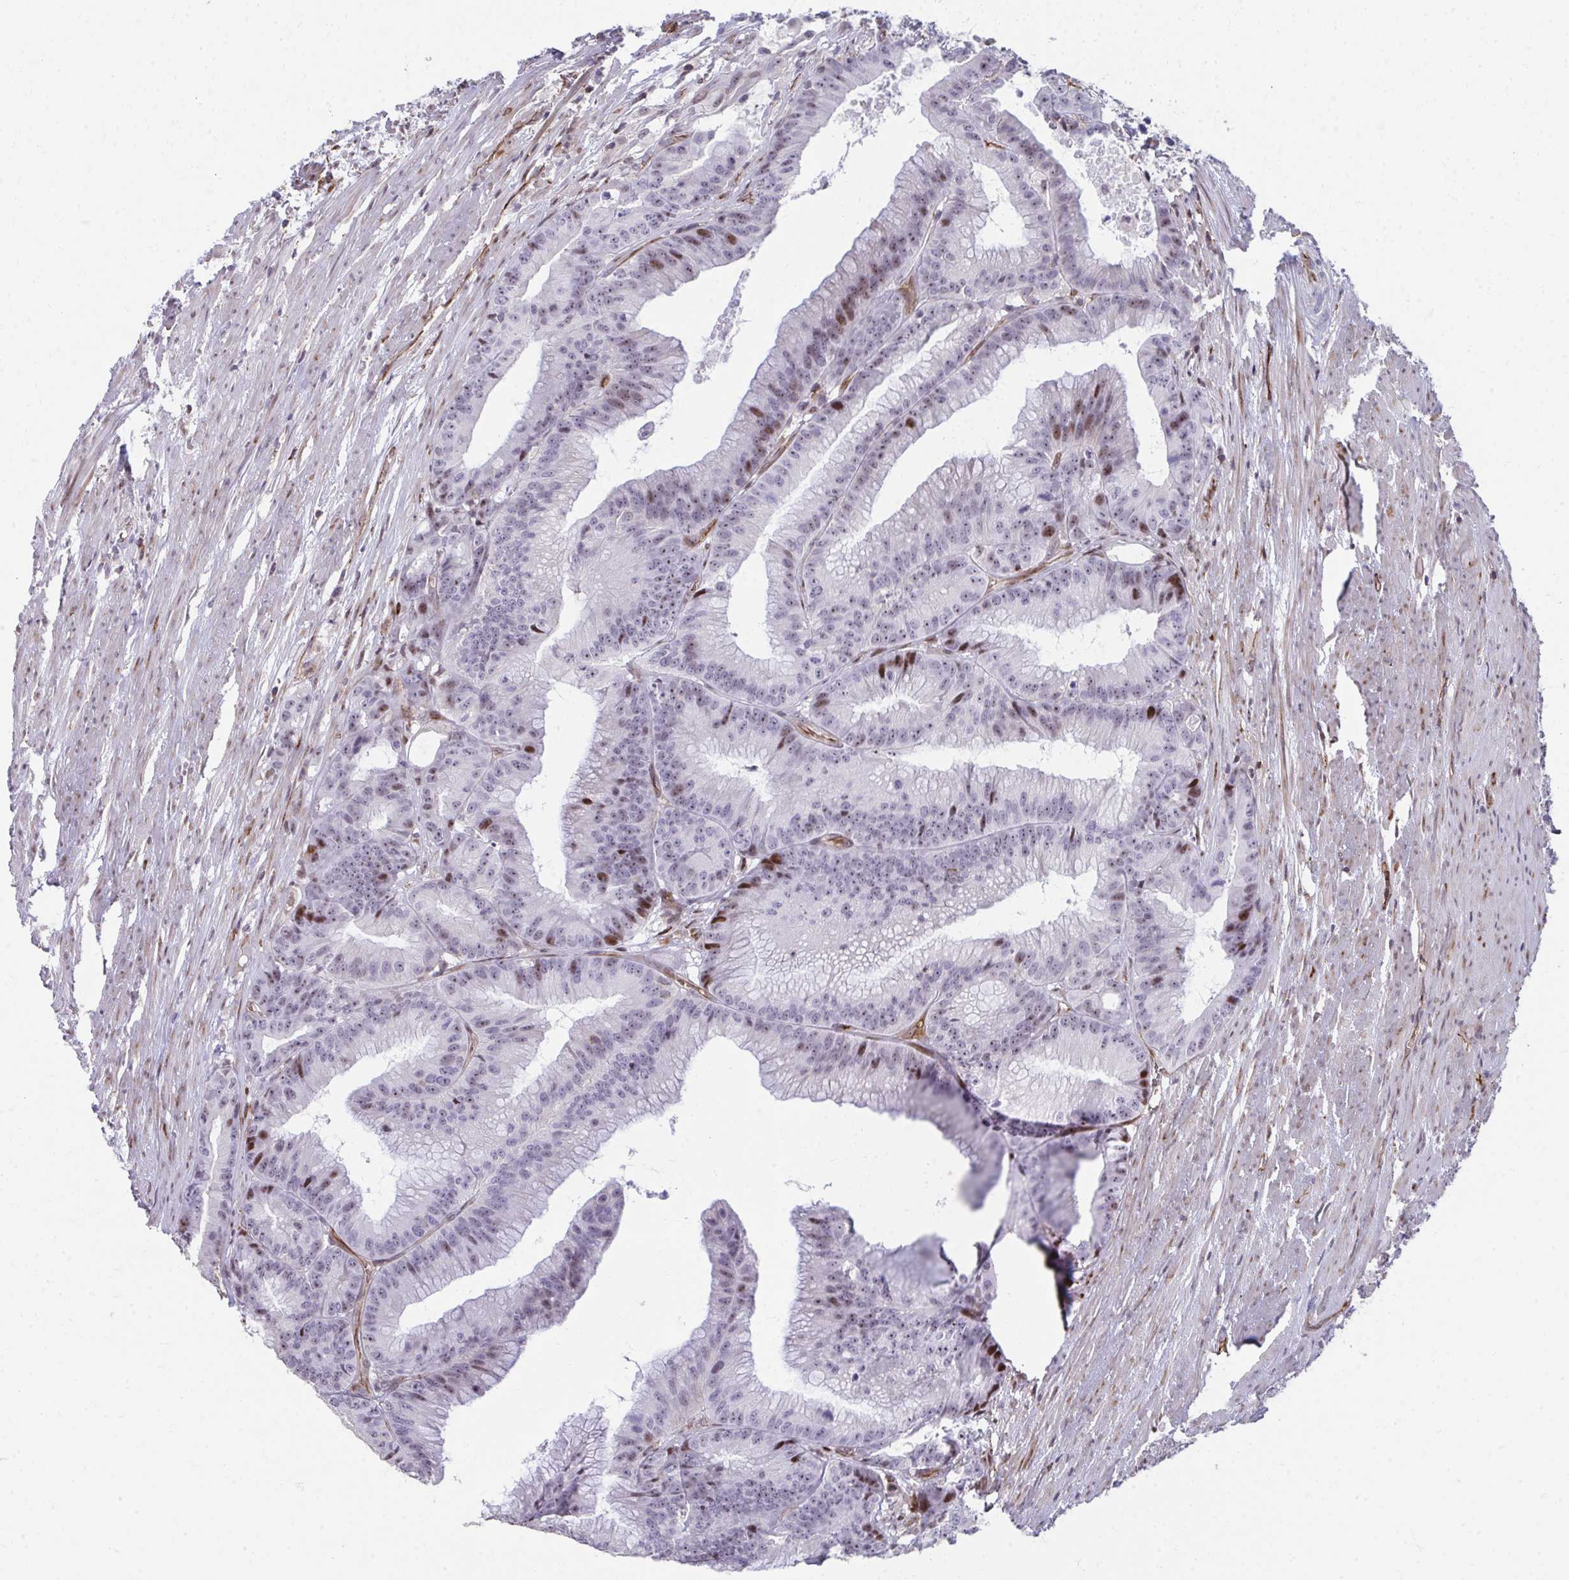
{"staining": {"intensity": "moderate", "quantity": "25%-75%", "location": "nuclear"}, "tissue": "colorectal cancer", "cell_type": "Tumor cells", "image_type": "cancer", "snomed": [{"axis": "morphology", "description": "Adenocarcinoma, NOS"}, {"axis": "topography", "description": "Colon"}], "caption": "Protein expression analysis of human colorectal cancer reveals moderate nuclear staining in approximately 25%-75% of tumor cells.", "gene": "FOXN3", "patient": {"sex": "female", "age": 78}}